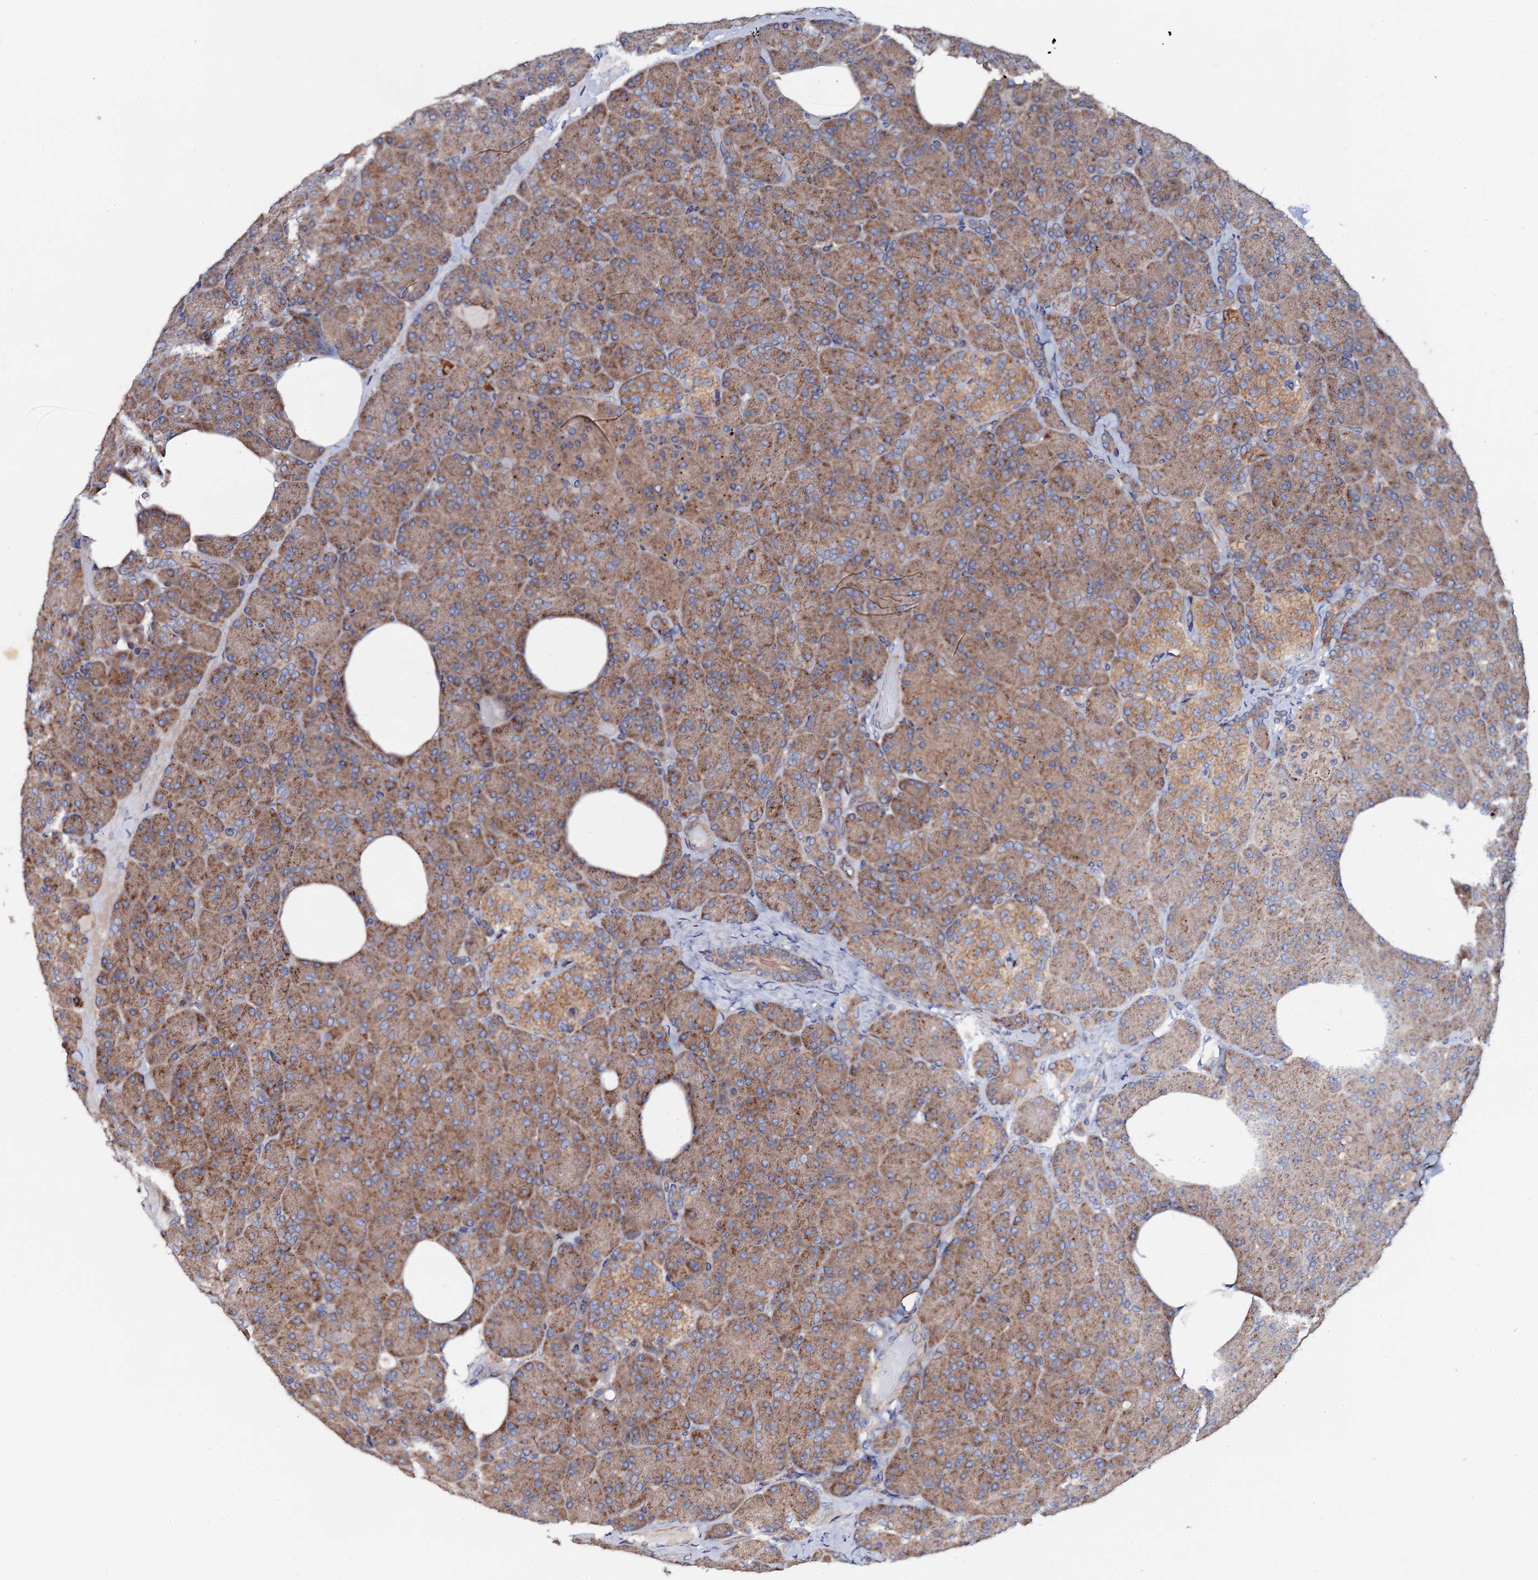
{"staining": {"intensity": "moderate", "quantity": ">75%", "location": "cytoplasmic/membranous"}, "tissue": "pancreas", "cell_type": "Exocrine glandular cells", "image_type": "normal", "snomed": [{"axis": "morphology", "description": "Normal tissue, NOS"}, {"axis": "morphology", "description": "Carcinoid, malignant, NOS"}, {"axis": "topography", "description": "Pancreas"}], "caption": "A medium amount of moderate cytoplasmic/membranous staining is seen in about >75% of exocrine glandular cells in unremarkable pancreas.", "gene": "MRPL48", "patient": {"sex": "female", "age": 35}}